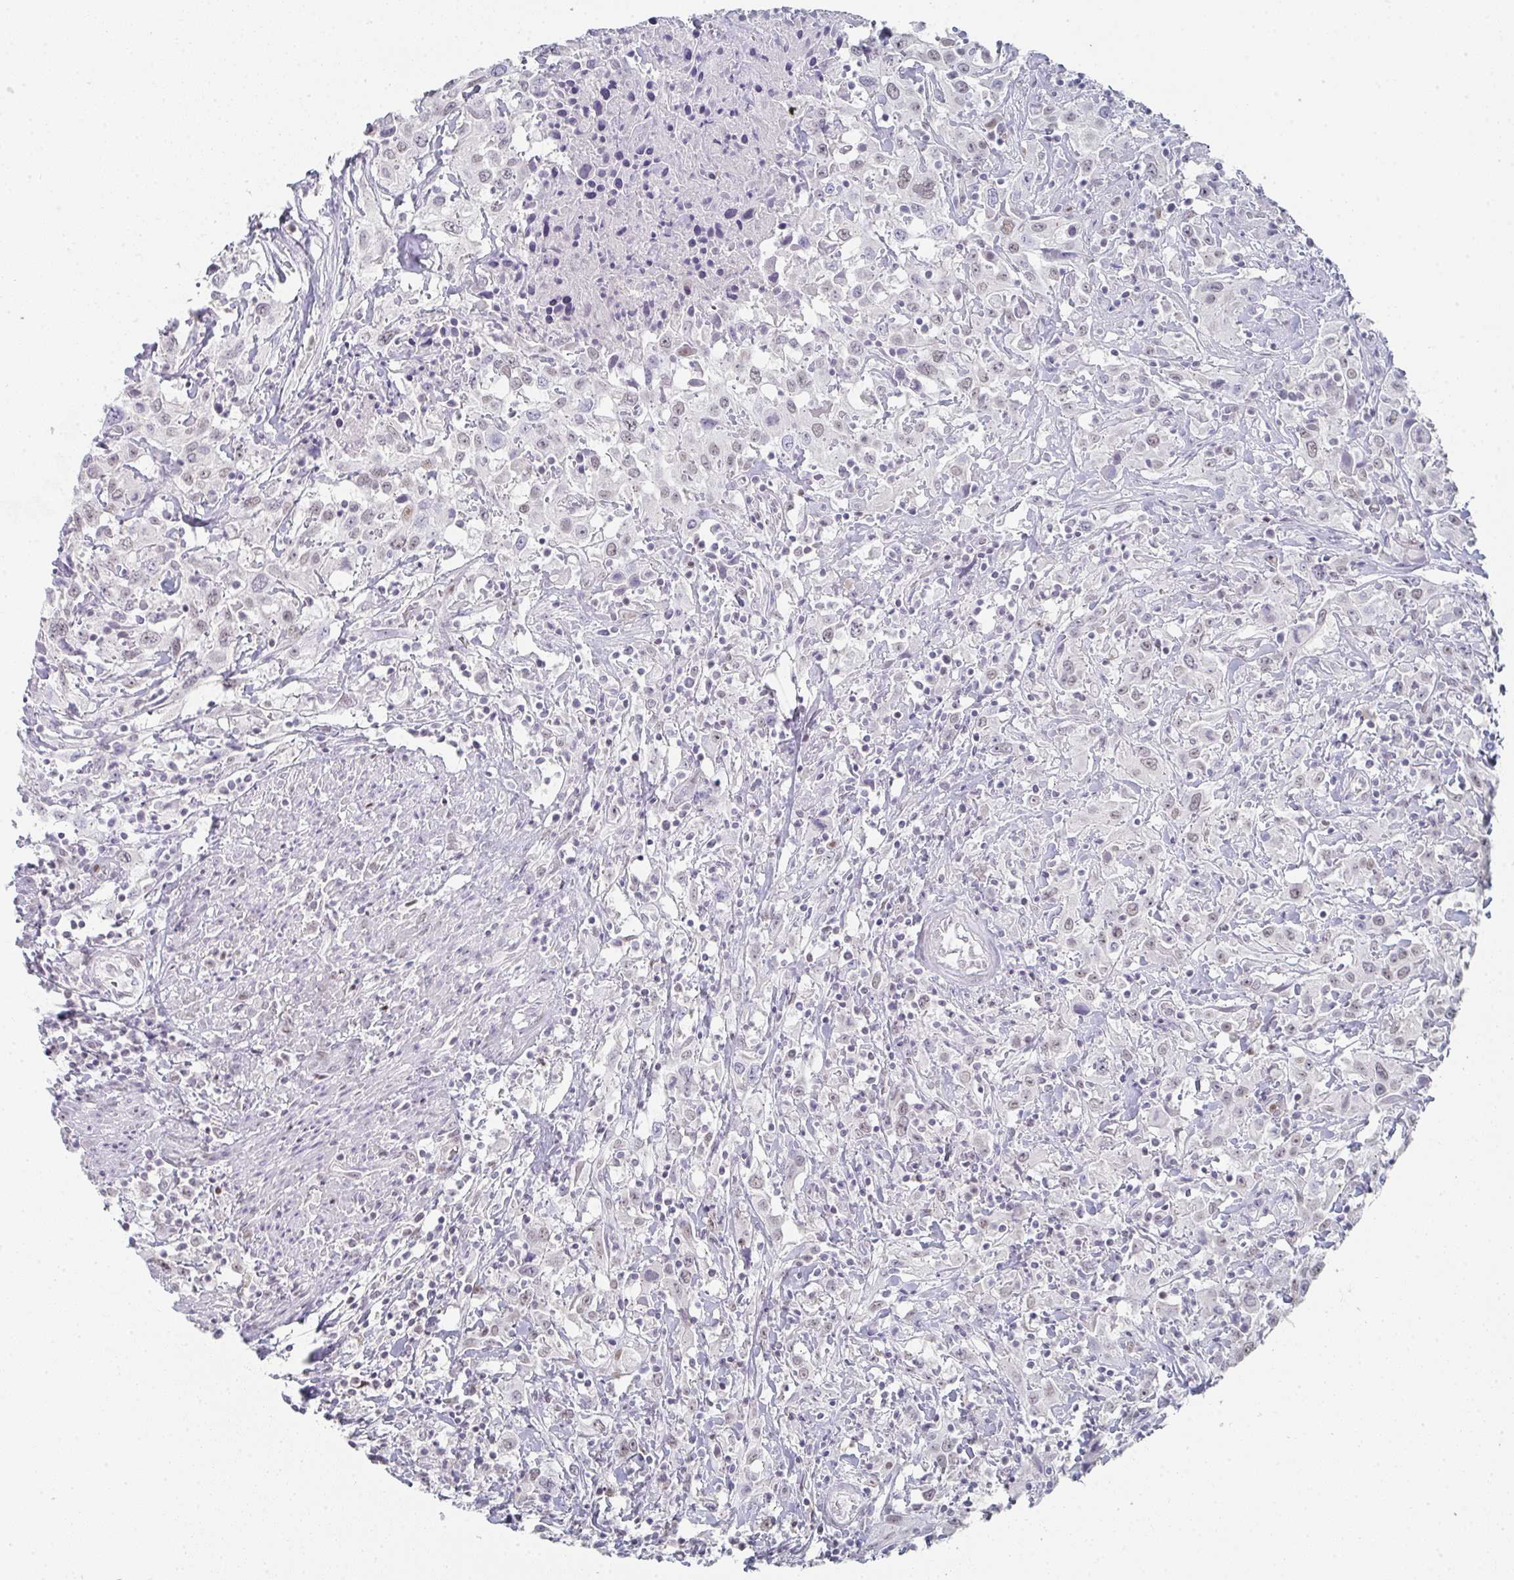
{"staining": {"intensity": "weak", "quantity": "<25%", "location": "nuclear"}, "tissue": "urothelial cancer", "cell_type": "Tumor cells", "image_type": "cancer", "snomed": [{"axis": "morphology", "description": "Urothelial carcinoma, High grade"}, {"axis": "topography", "description": "Urinary bladder"}], "caption": "High magnification brightfield microscopy of high-grade urothelial carcinoma stained with DAB (3,3'-diaminobenzidine) (brown) and counterstained with hematoxylin (blue): tumor cells show no significant expression. (DAB immunohistochemistry (IHC) visualized using brightfield microscopy, high magnification).", "gene": "LIN54", "patient": {"sex": "male", "age": 61}}